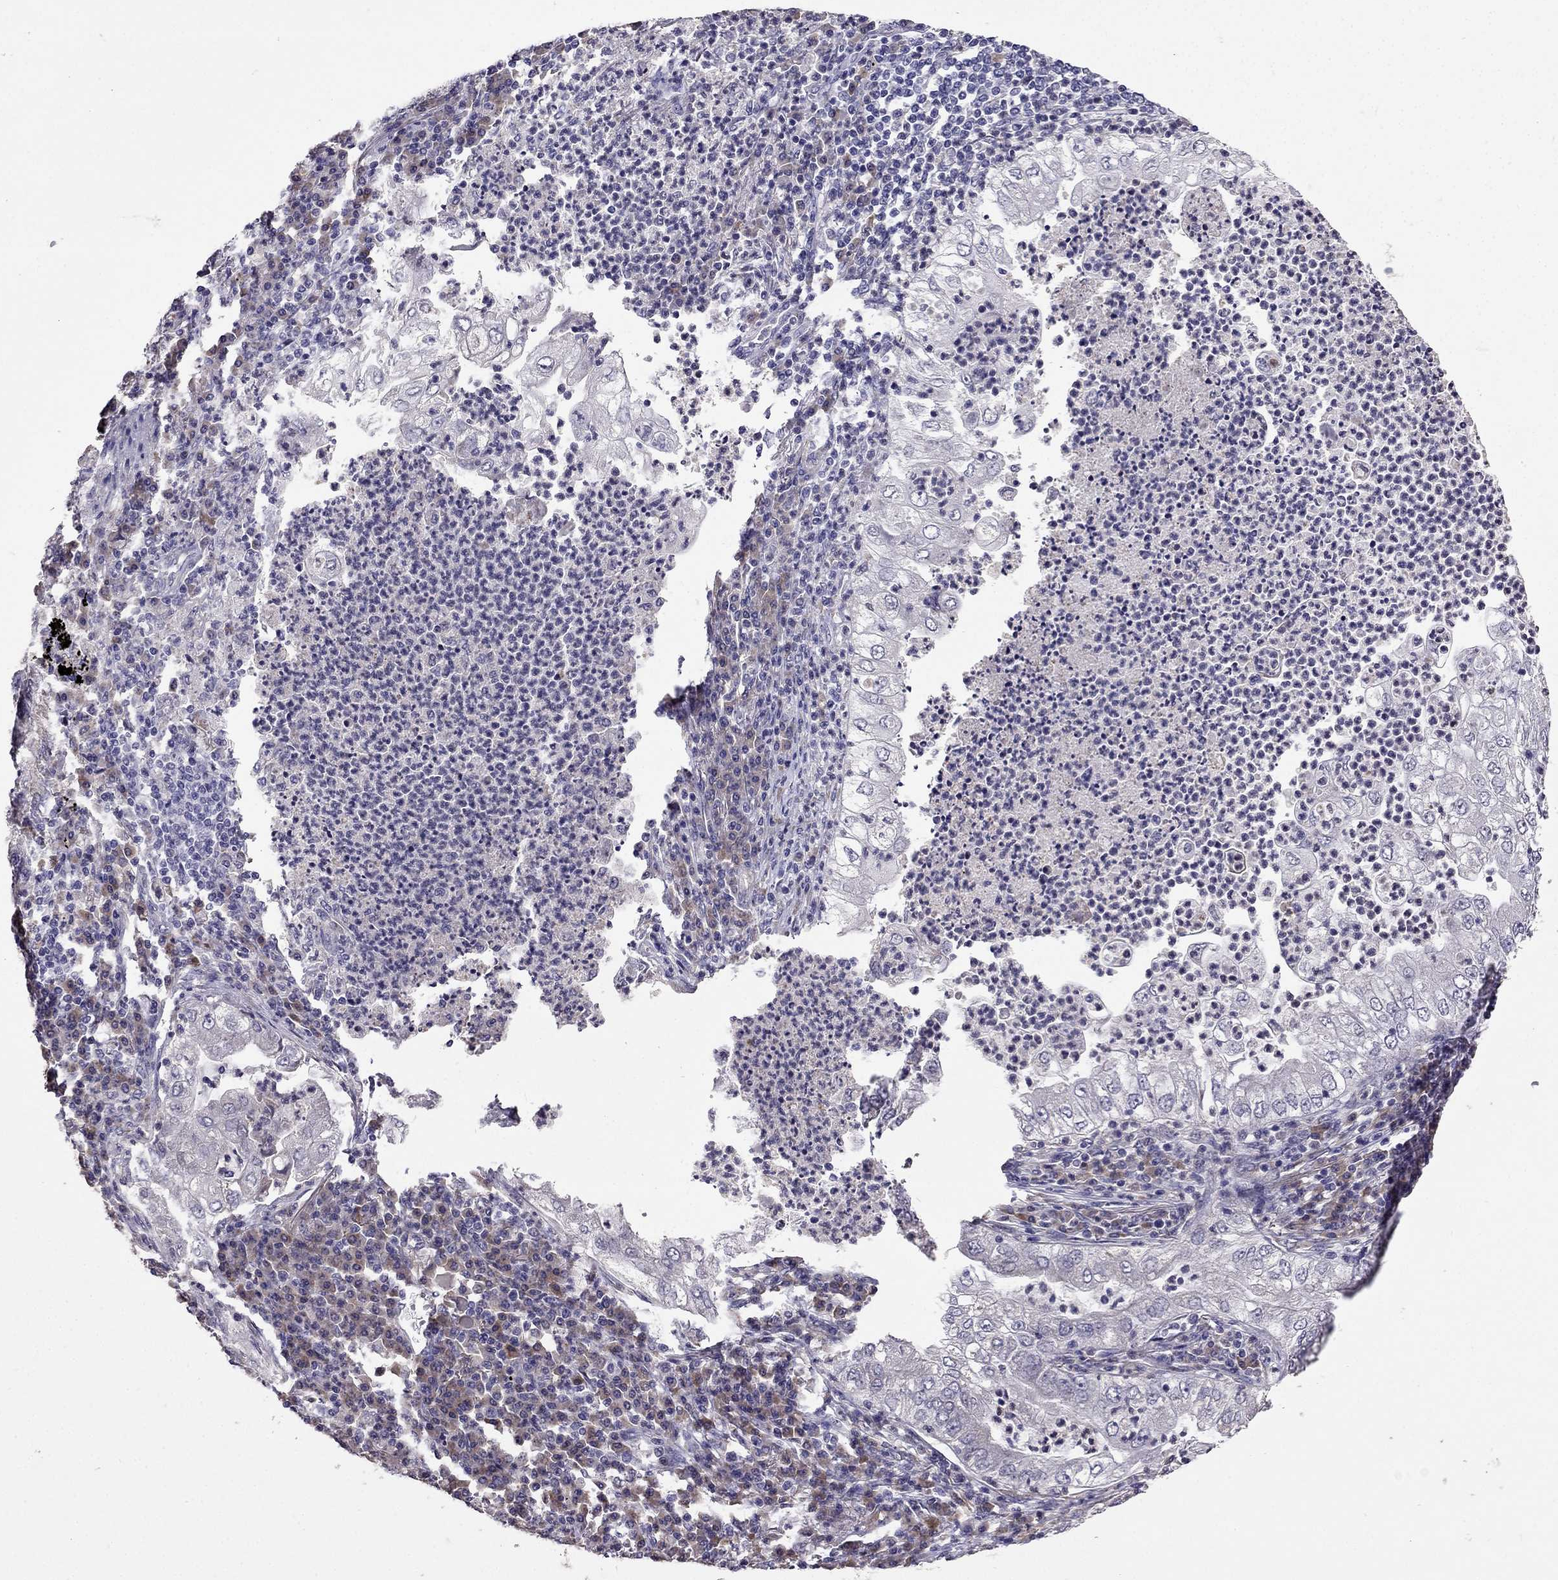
{"staining": {"intensity": "negative", "quantity": "none", "location": "none"}, "tissue": "lung cancer", "cell_type": "Tumor cells", "image_type": "cancer", "snomed": [{"axis": "morphology", "description": "Adenocarcinoma, NOS"}, {"axis": "topography", "description": "Lung"}], "caption": "Micrograph shows no significant protein positivity in tumor cells of lung cancer (adenocarcinoma).", "gene": "CDH9", "patient": {"sex": "female", "age": 73}}